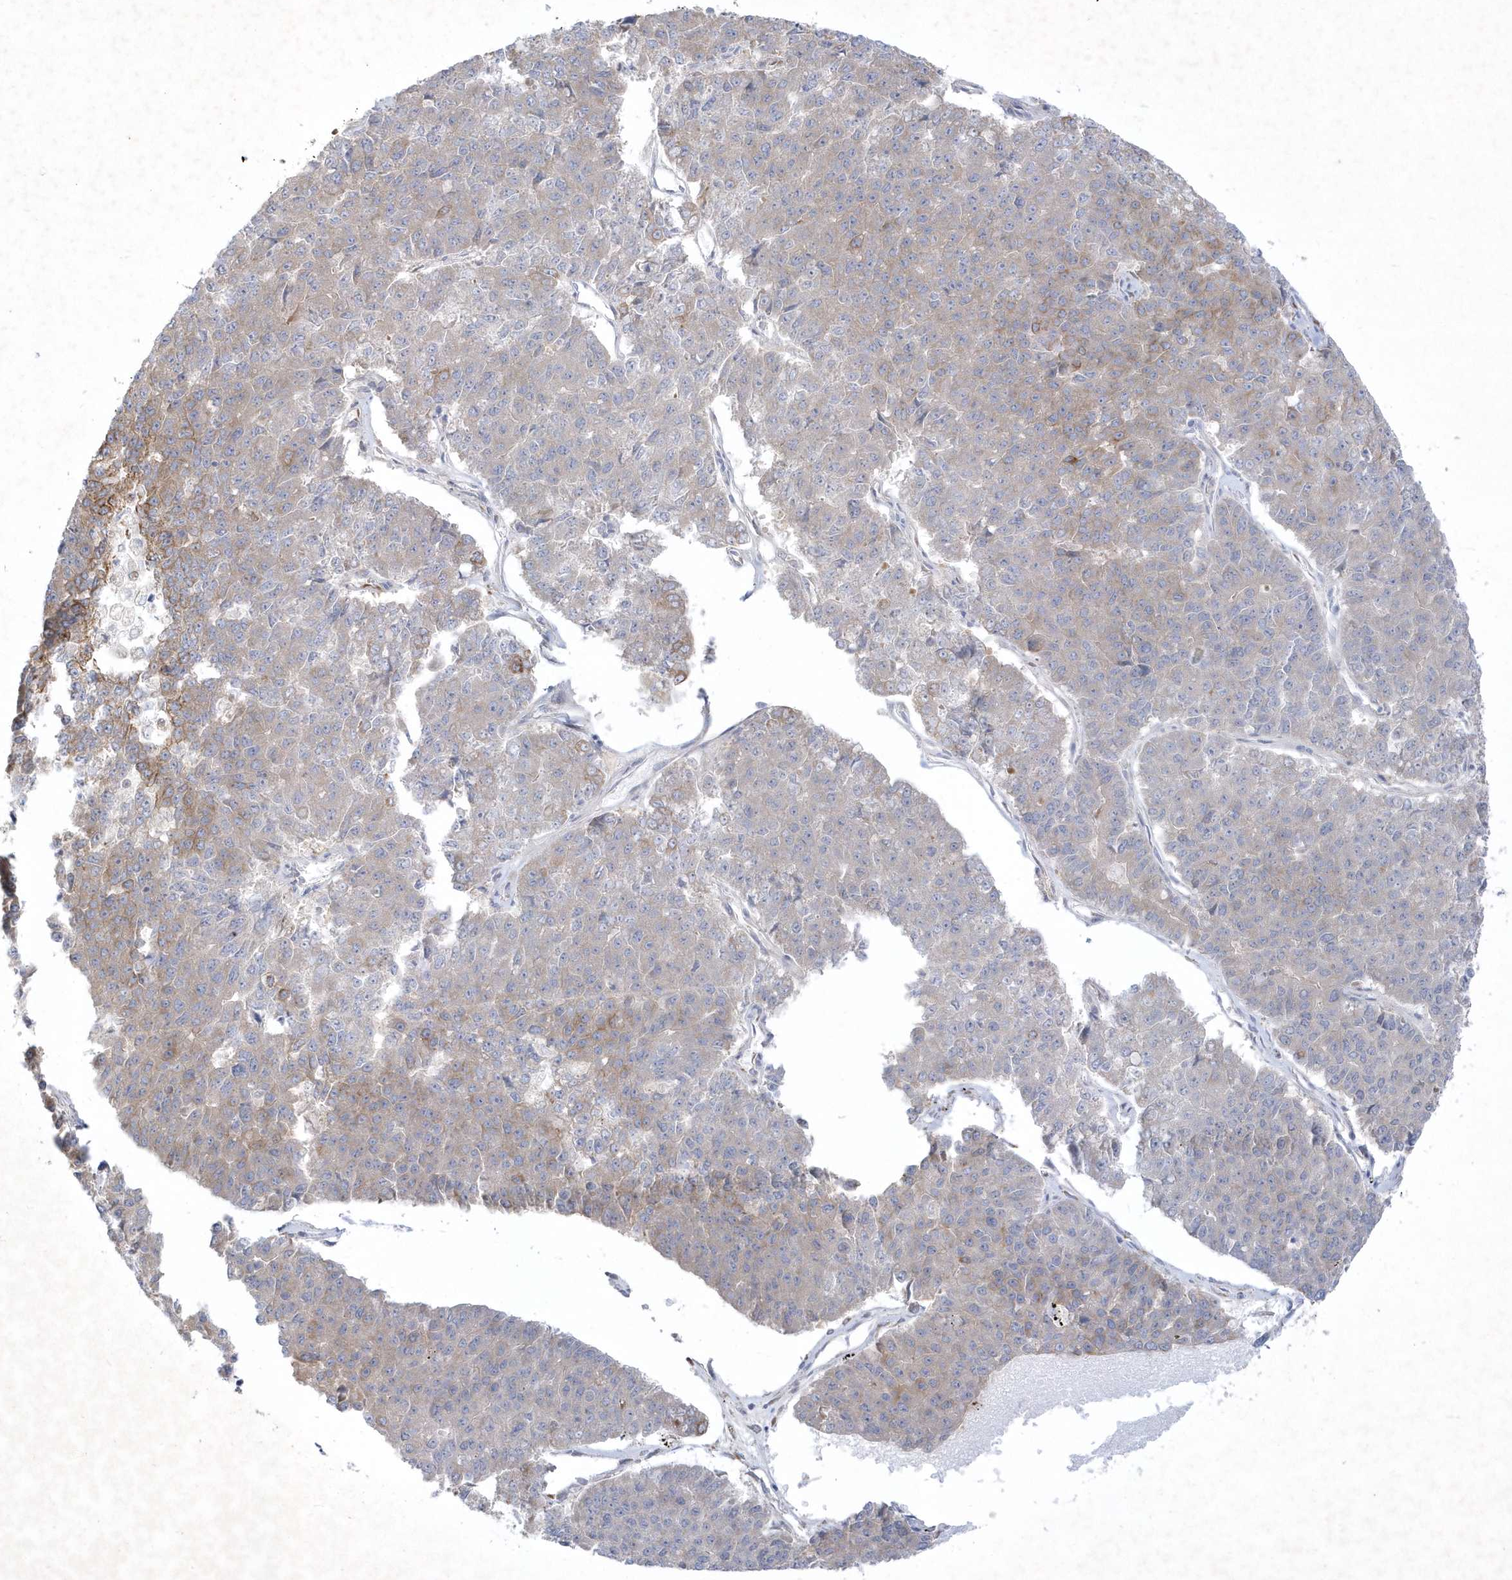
{"staining": {"intensity": "weak", "quantity": "<25%", "location": "cytoplasmic/membranous"}, "tissue": "pancreatic cancer", "cell_type": "Tumor cells", "image_type": "cancer", "snomed": [{"axis": "morphology", "description": "Adenocarcinoma, NOS"}, {"axis": "topography", "description": "Pancreas"}], "caption": "Immunohistochemical staining of pancreatic cancer shows no significant staining in tumor cells.", "gene": "LARS1", "patient": {"sex": "male", "age": 50}}